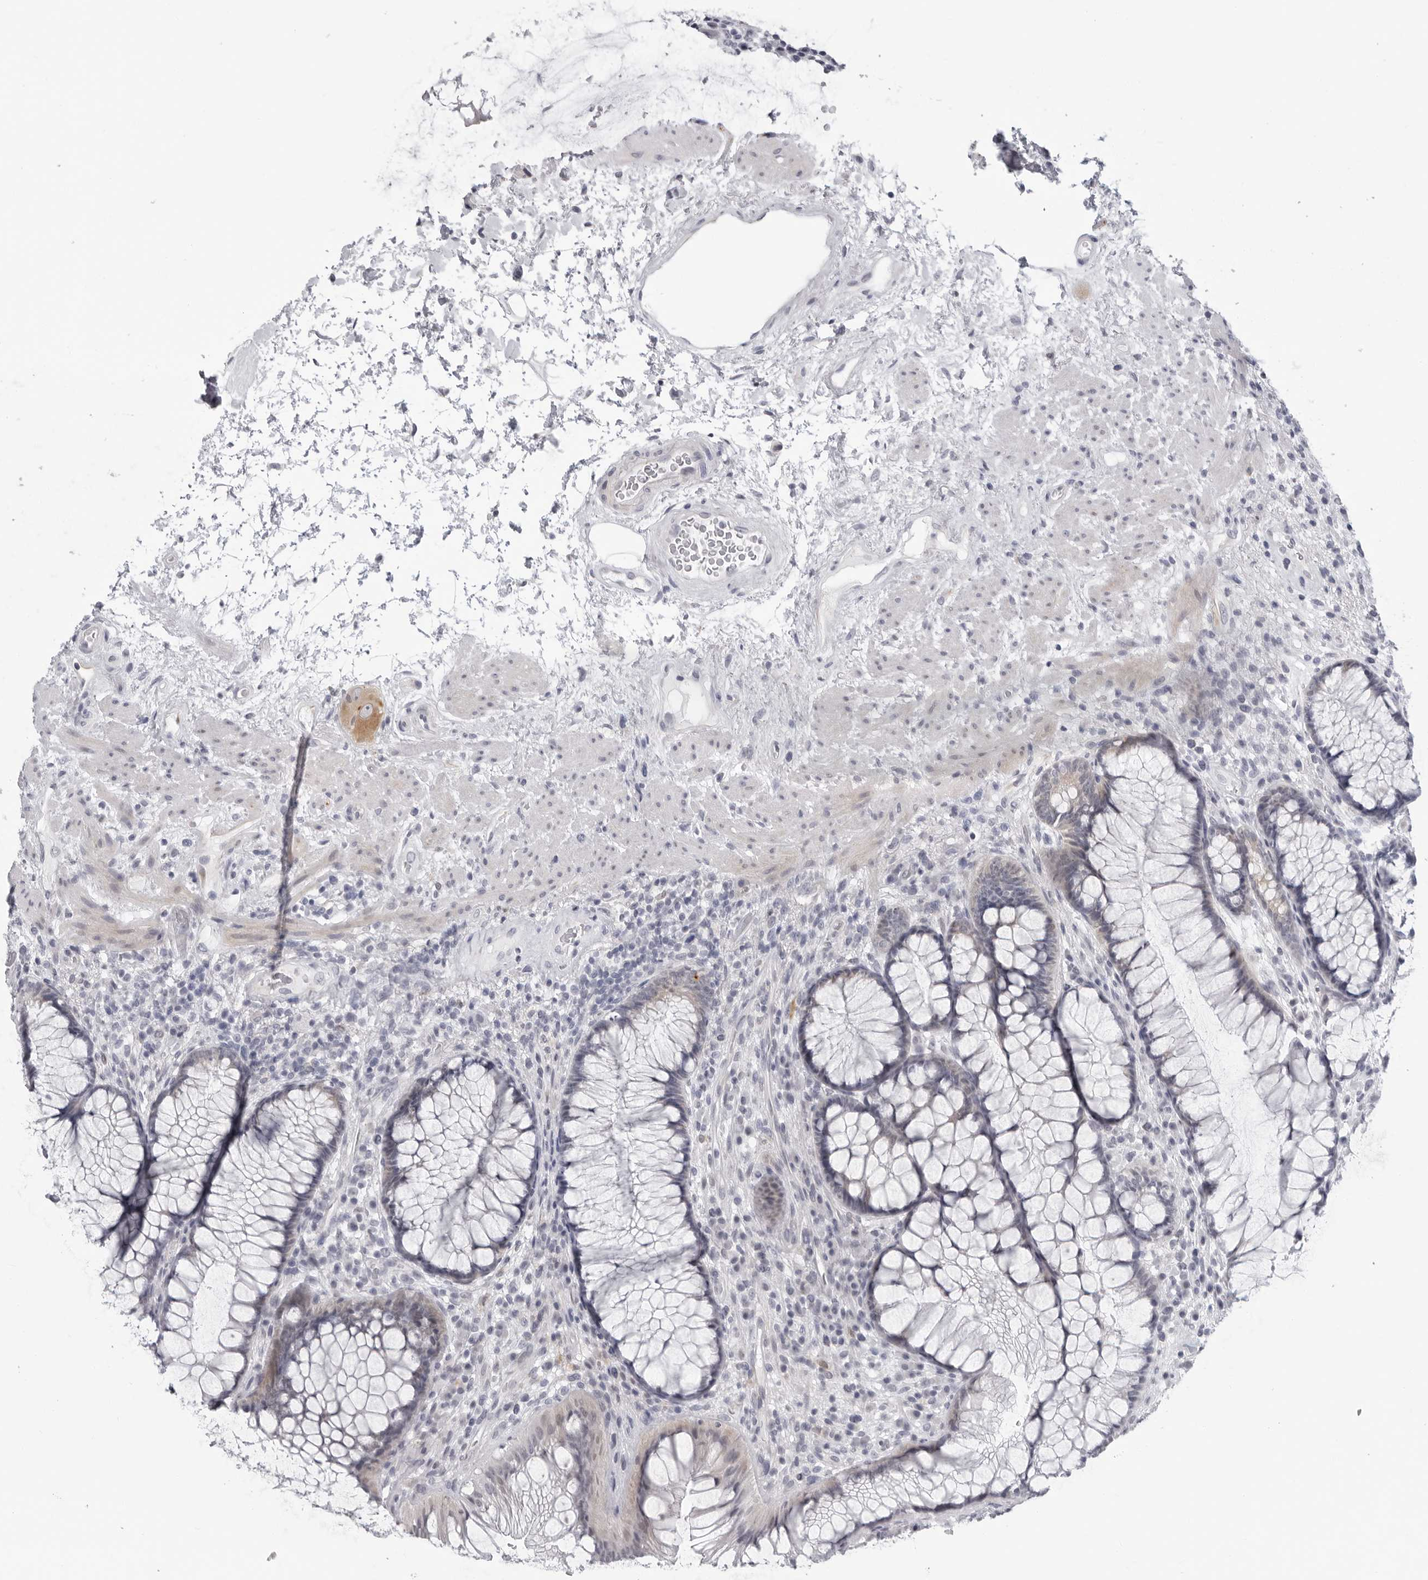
{"staining": {"intensity": "weak", "quantity": "<25%", "location": "cytoplasmic/membranous"}, "tissue": "rectum", "cell_type": "Glandular cells", "image_type": "normal", "snomed": [{"axis": "morphology", "description": "Normal tissue, NOS"}, {"axis": "topography", "description": "Rectum"}], "caption": "Immunohistochemistry photomicrograph of normal rectum: rectum stained with DAB displays no significant protein staining in glandular cells.", "gene": "OPLAH", "patient": {"sex": "male", "age": 51}}